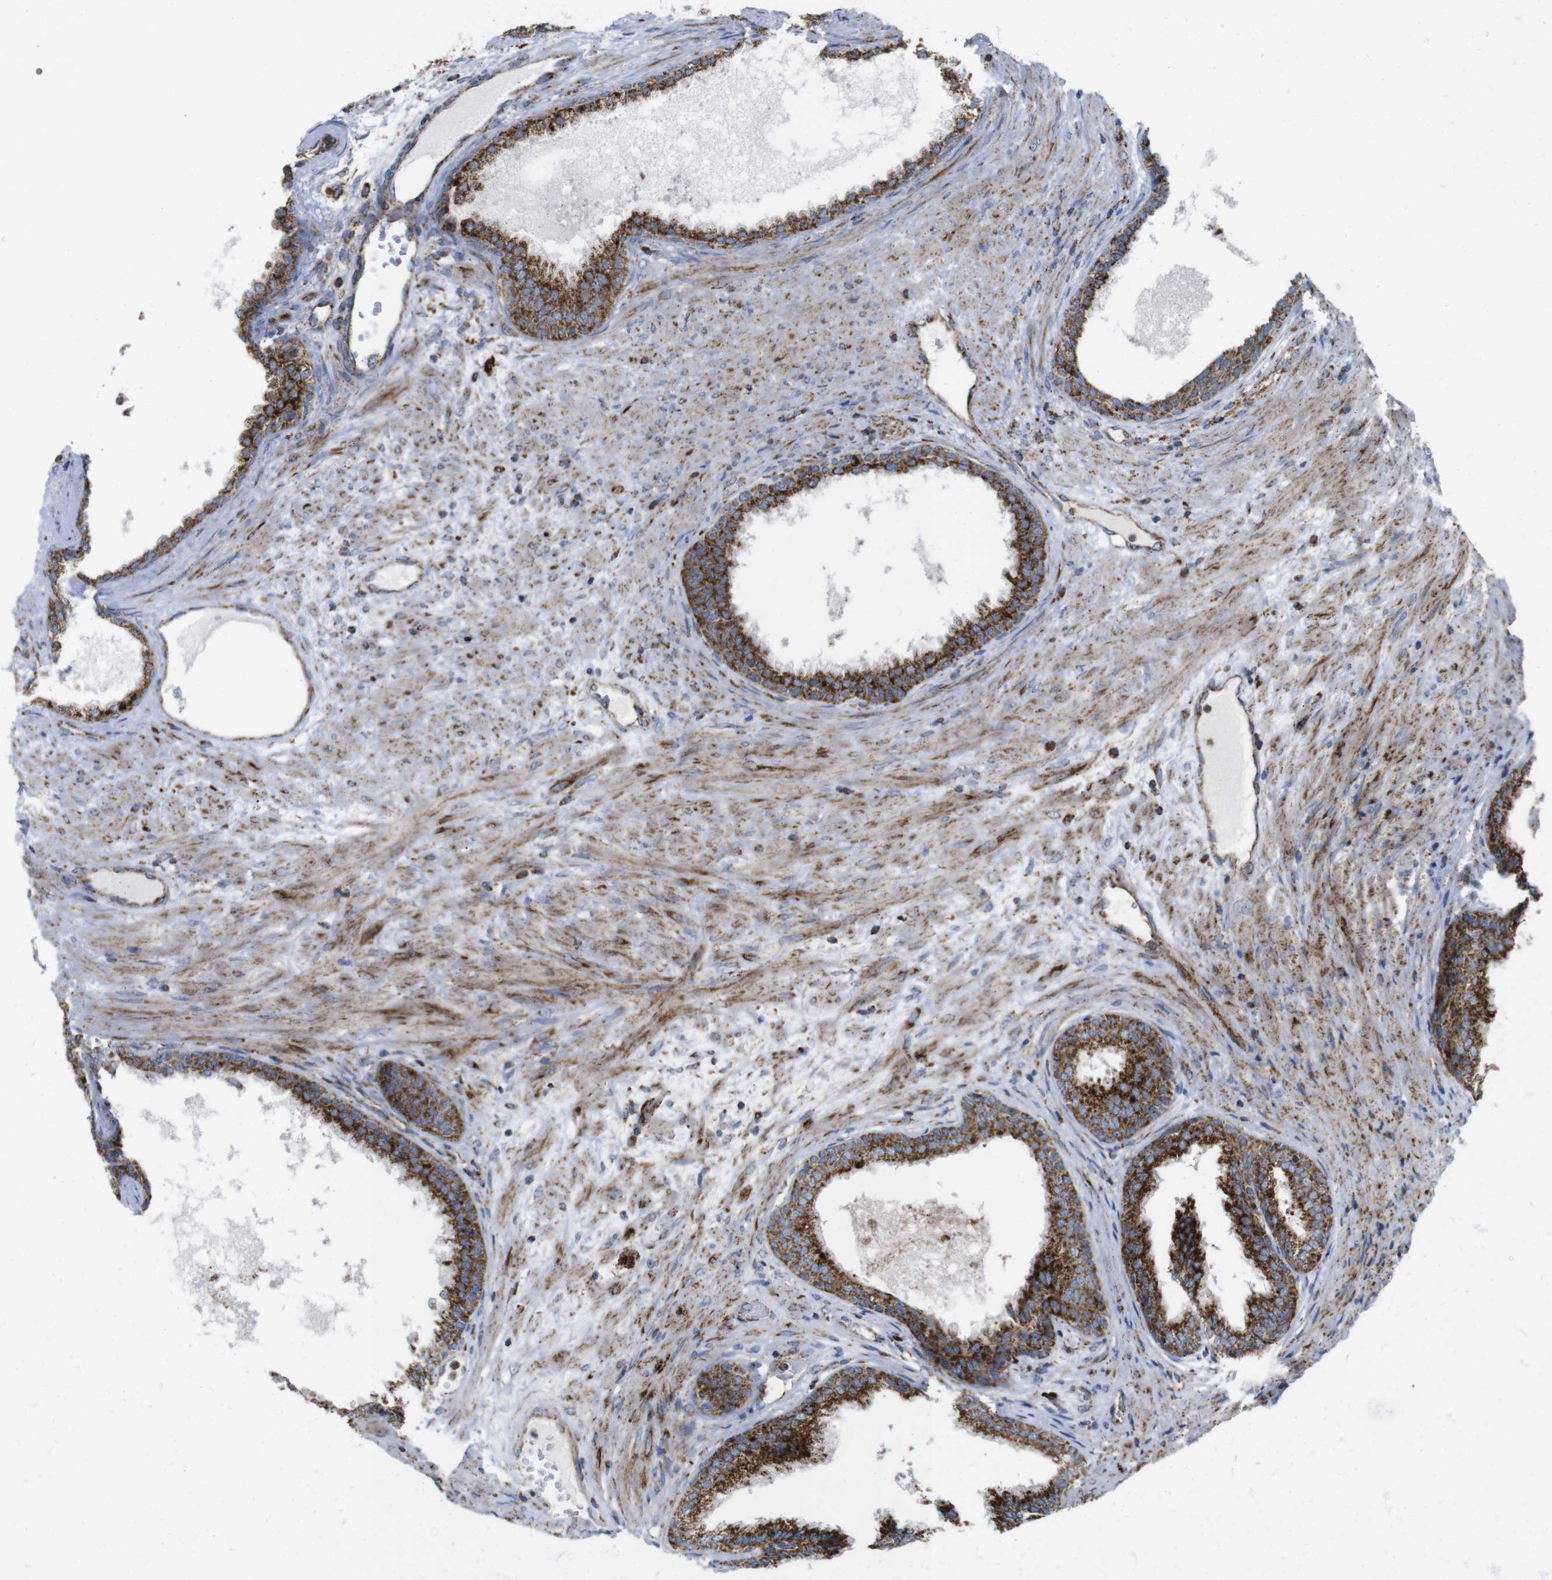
{"staining": {"intensity": "strong", "quantity": ">75%", "location": "cytoplasmic/membranous"}, "tissue": "prostate", "cell_type": "Glandular cells", "image_type": "normal", "snomed": [{"axis": "morphology", "description": "Normal tissue, NOS"}, {"axis": "topography", "description": "Prostate"}], "caption": "Prostate stained for a protein (brown) shows strong cytoplasmic/membranous positive expression in about >75% of glandular cells.", "gene": "TMEM192", "patient": {"sex": "male", "age": 76}}